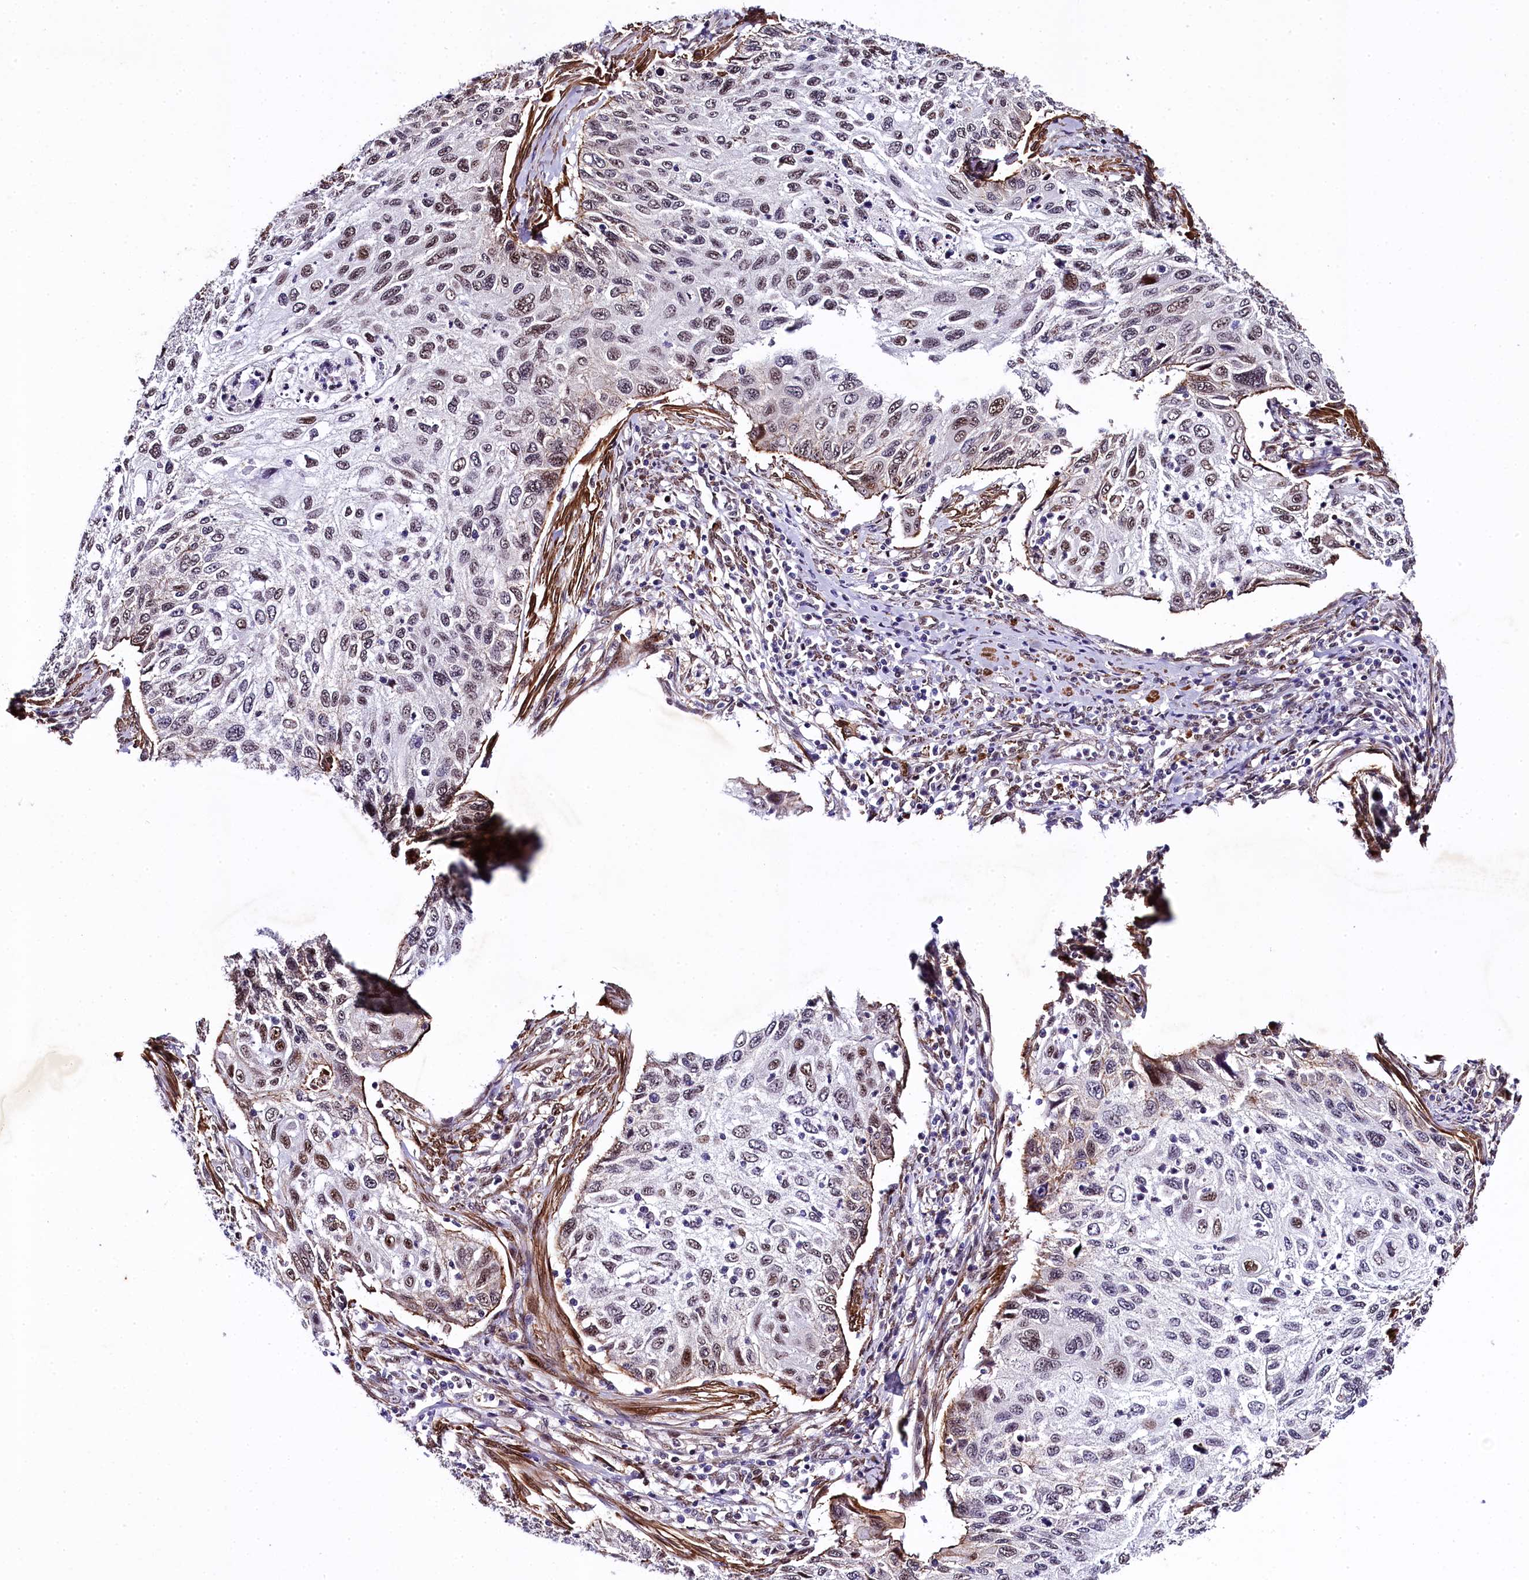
{"staining": {"intensity": "moderate", "quantity": "<25%", "location": "nuclear"}, "tissue": "cervical cancer", "cell_type": "Tumor cells", "image_type": "cancer", "snomed": [{"axis": "morphology", "description": "Squamous cell carcinoma, NOS"}, {"axis": "topography", "description": "Cervix"}], "caption": "The immunohistochemical stain labels moderate nuclear staining in tumor cells of squamous cell carcinoma (cervical) tissue.", "gene": "SAMD10", "patient": {"sex": "female", "age": 70}}